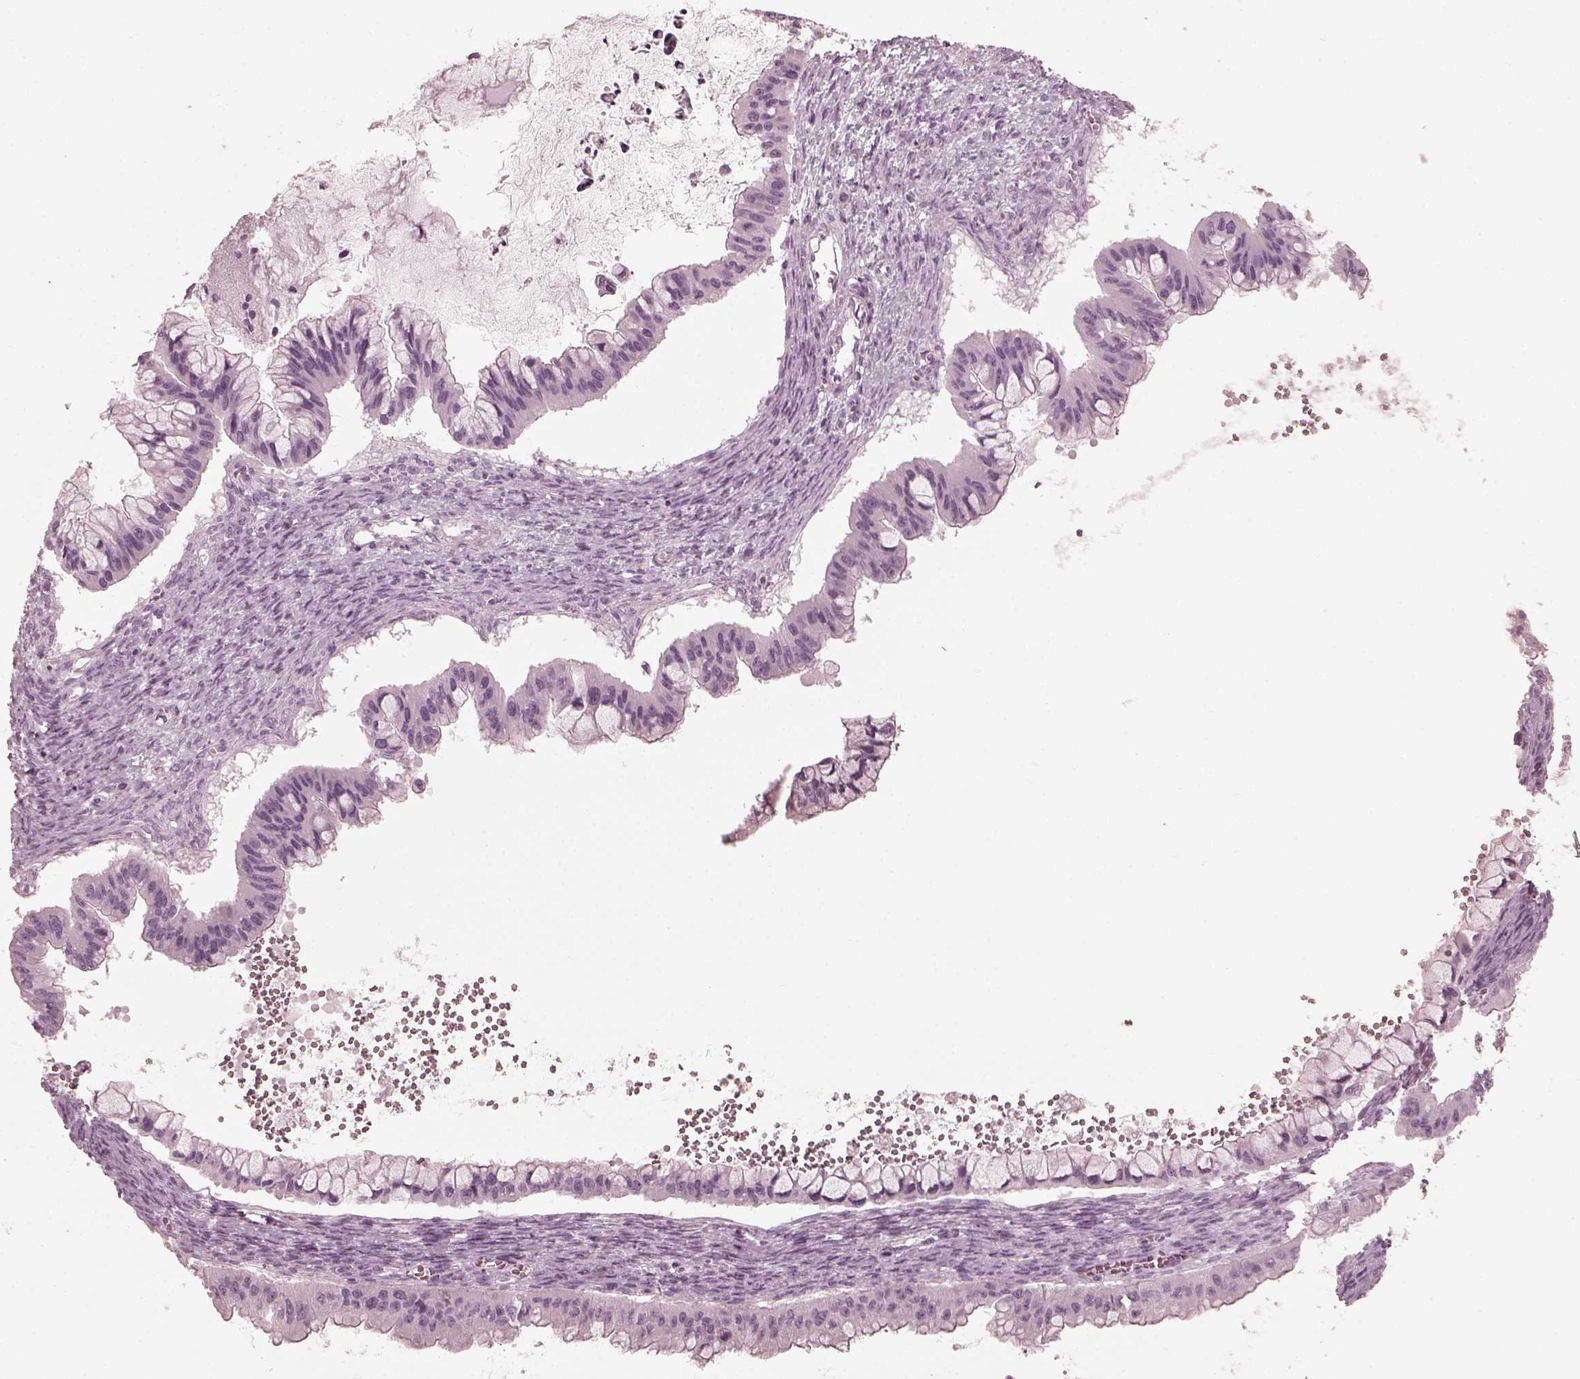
{"staining": {"intensity": "negative", "quantity": "none", "location": "none"}, "tissue": "ovarian cancer", "cell_type": "Tumor cells", "image_type": "cancer", "snomed": [{"axis": "morphology", "description": "Cystadenocarcinoma, mucinous, NOS"}, {"axis": "topography", "description": "Ovary"}], "caption": "Tumor cells are negative for brown protein staining in mucinous cystadenocarcinoma (ovarian).", "gene": "SAXO2", "patient": {"sex": "female", "age": 72}}